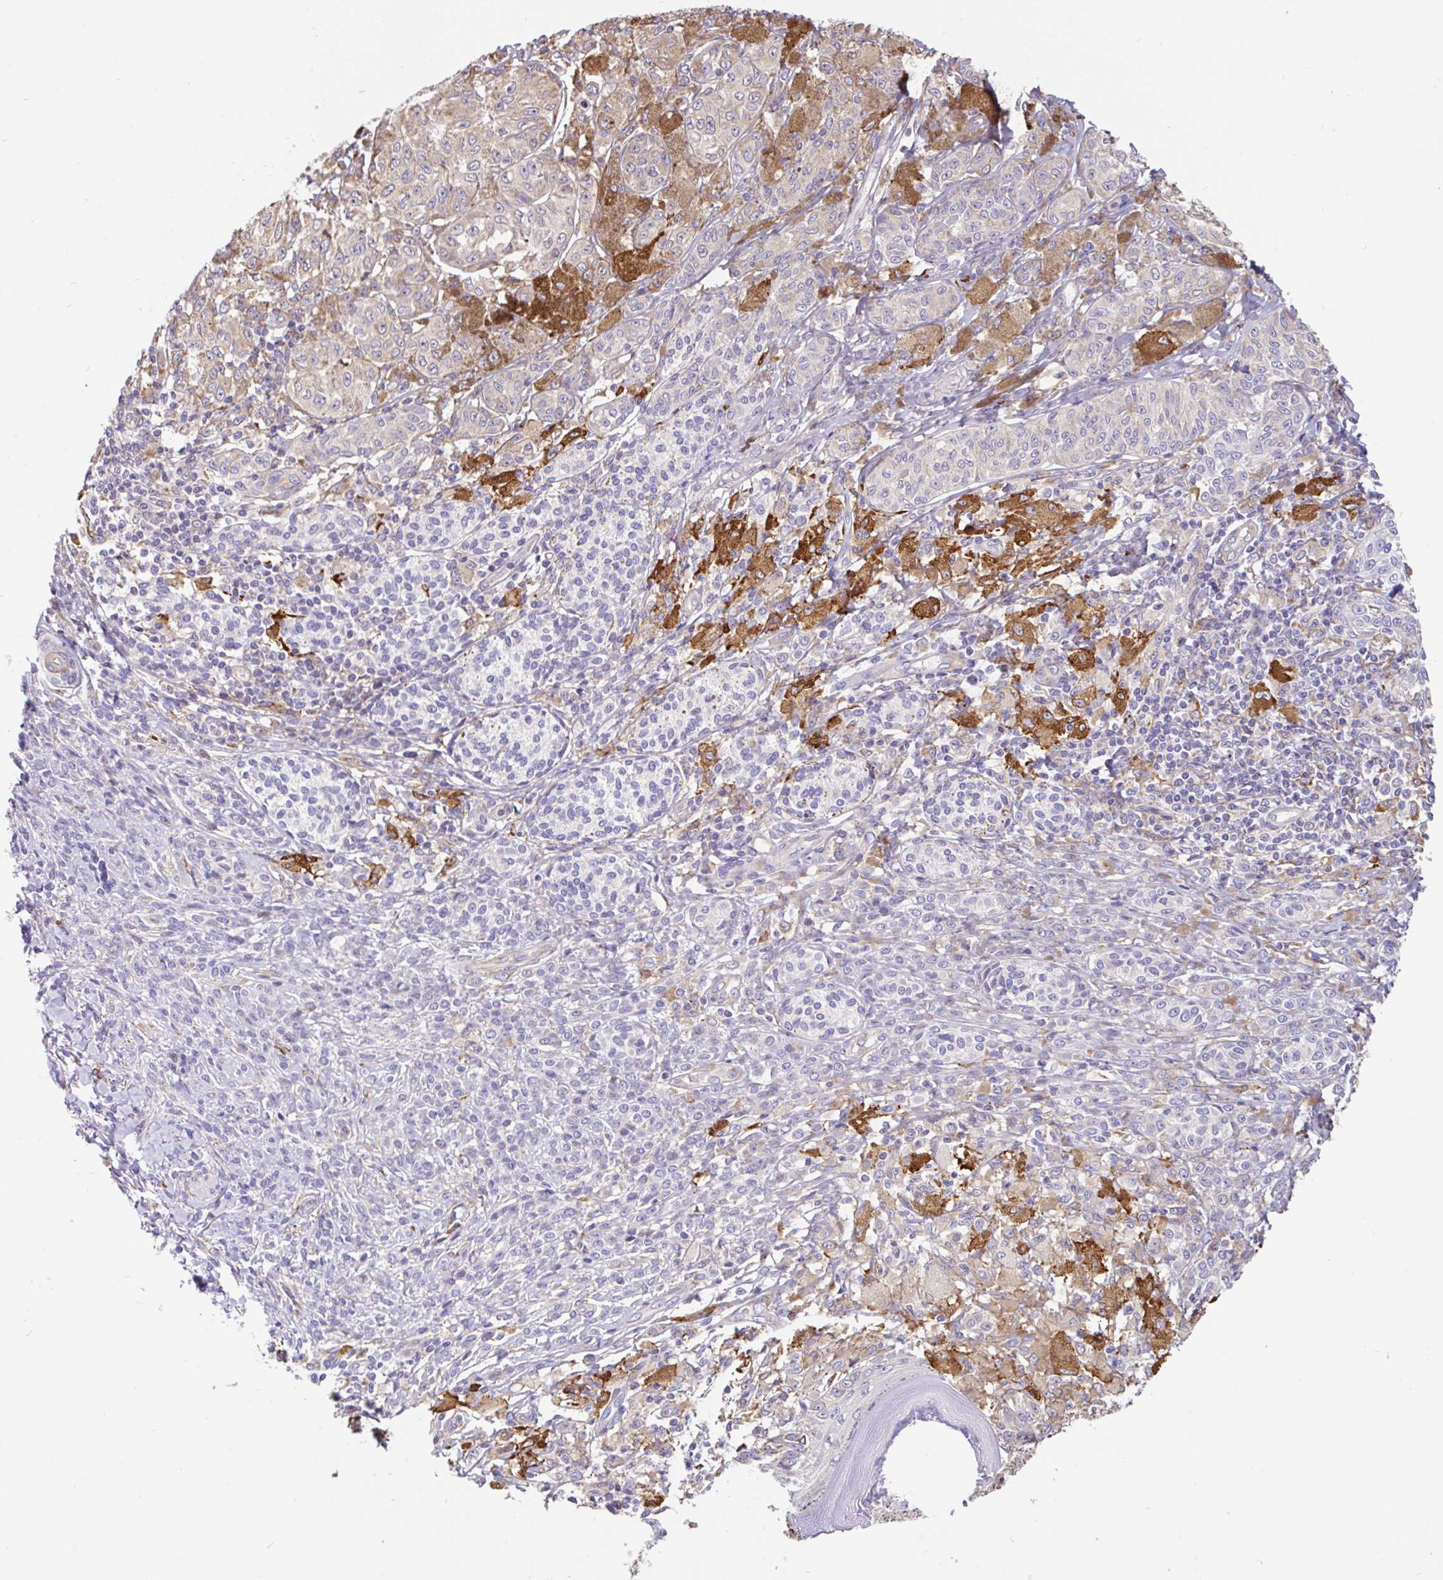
{"staining": {"intensity": "weak", "quantity": "<25%", "location": "cytoplasmic/membranous"}, "tissue": "melanoma", "cell_type": "Tumor cells", "image_type": "cancer", "snomed": [{"axis": "morphology", "description": "Malignant melanoma, NOS"}, {"axis": "topography", "description": "Skin"}], "caption": "The micrograph reveals no significant positivity in tumor cells of malignant melanoma. (DAB immunohistochemistry with hematoxylin counter stain).", "gene": "EML5", "patient": {"sex": "male", "age": 42}}